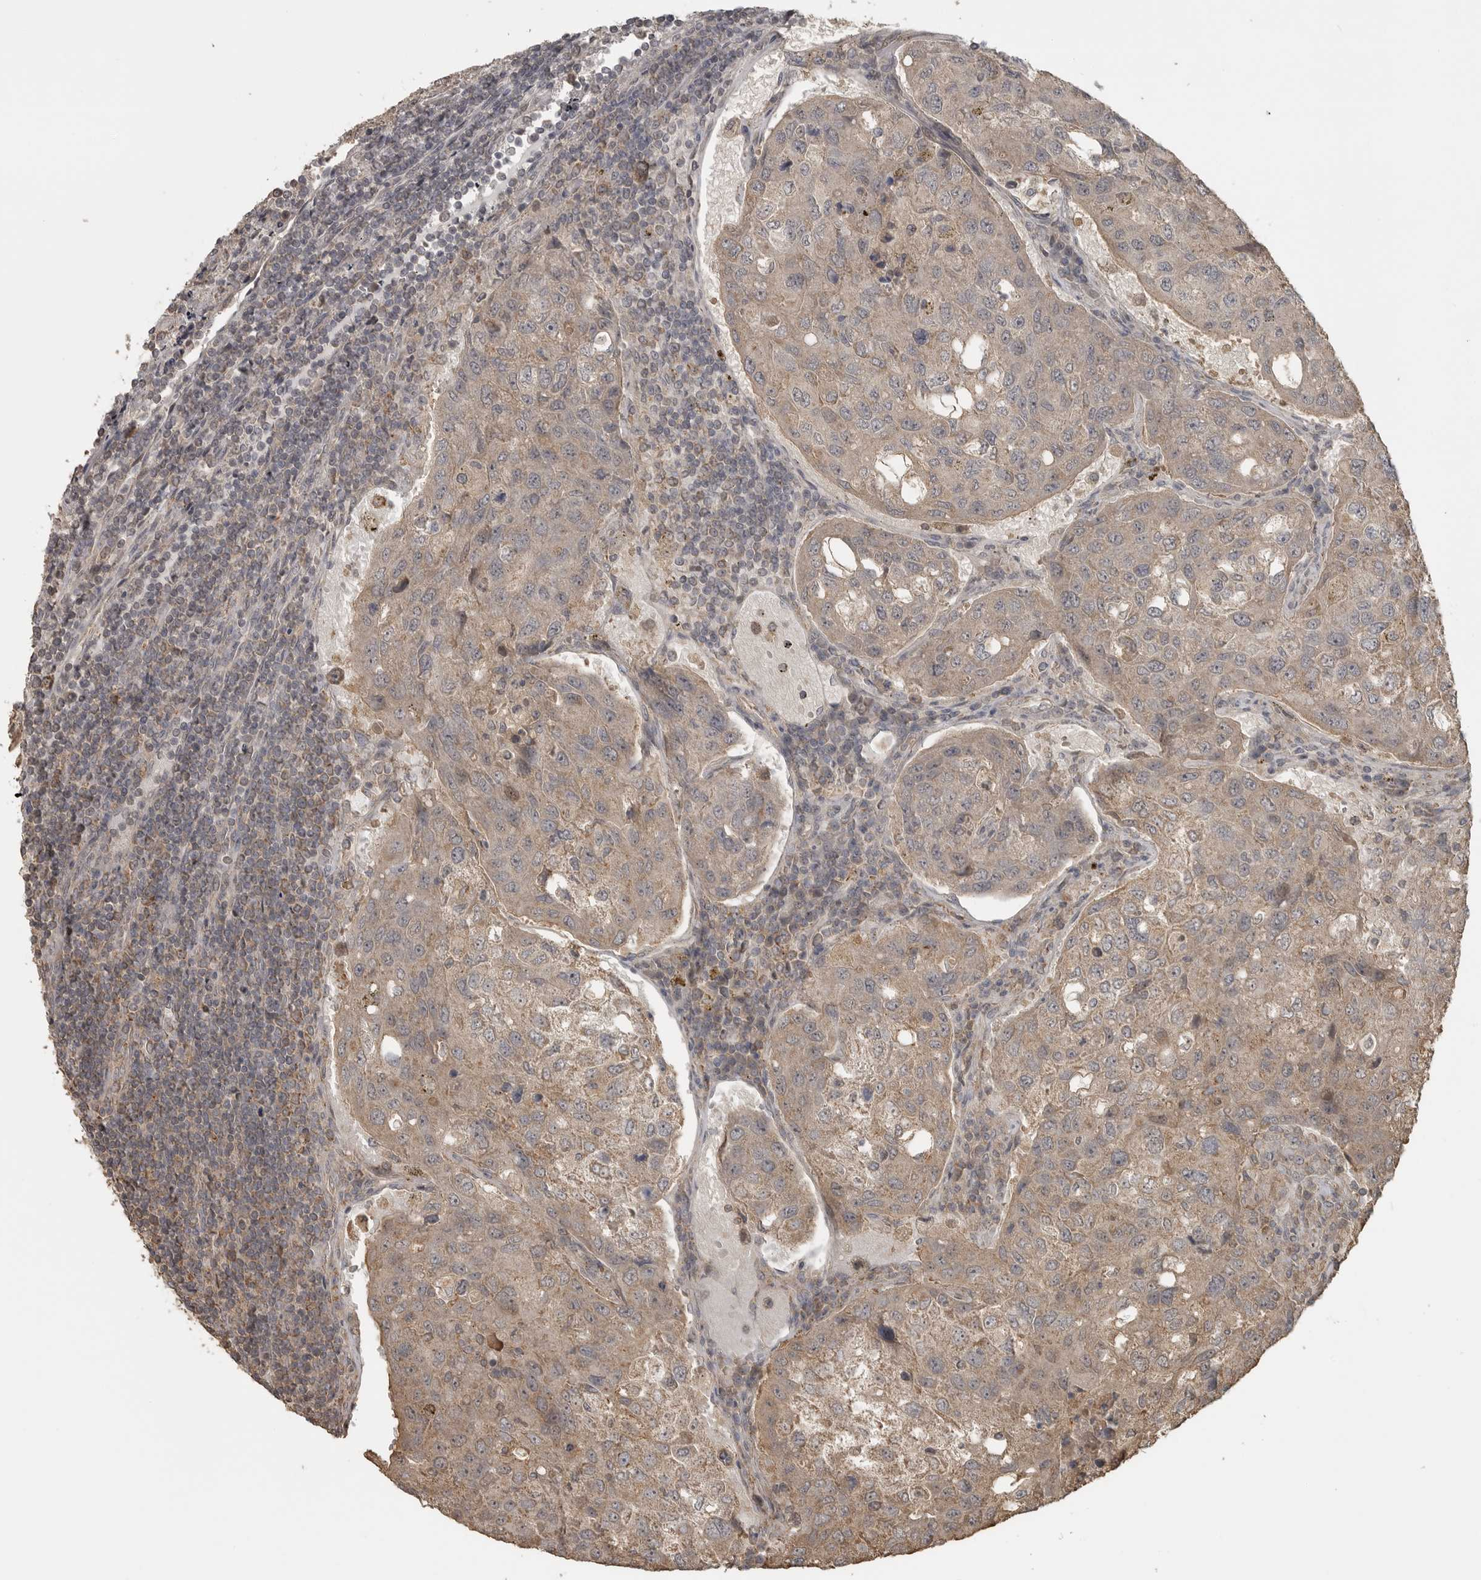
{"staining": {"intensity": "weak", "quantity": ">75%", "location": "cytoplasmic/membranous"}, "tissue": "urothelial cancer", "cell_type": "Tumor cells", "image_type": "cancer", "snomed": [{"axis": "morphology", "description": "Urothelial carcinoma, High grade"}, {"axis": "topography", "description": "Lymph node"}, {"axis": "topography", "description": "Urinary bladder"}], "caption": "Urothelial cancer stained for a protein demonstrates weak cytoplasmic/membranous positivity in tumor cells. (brown staining indicates protein expression, while blue staining denotes nuclei).", "gene": "LLGL1", "patient": {"sex": "male", "age": 51}}